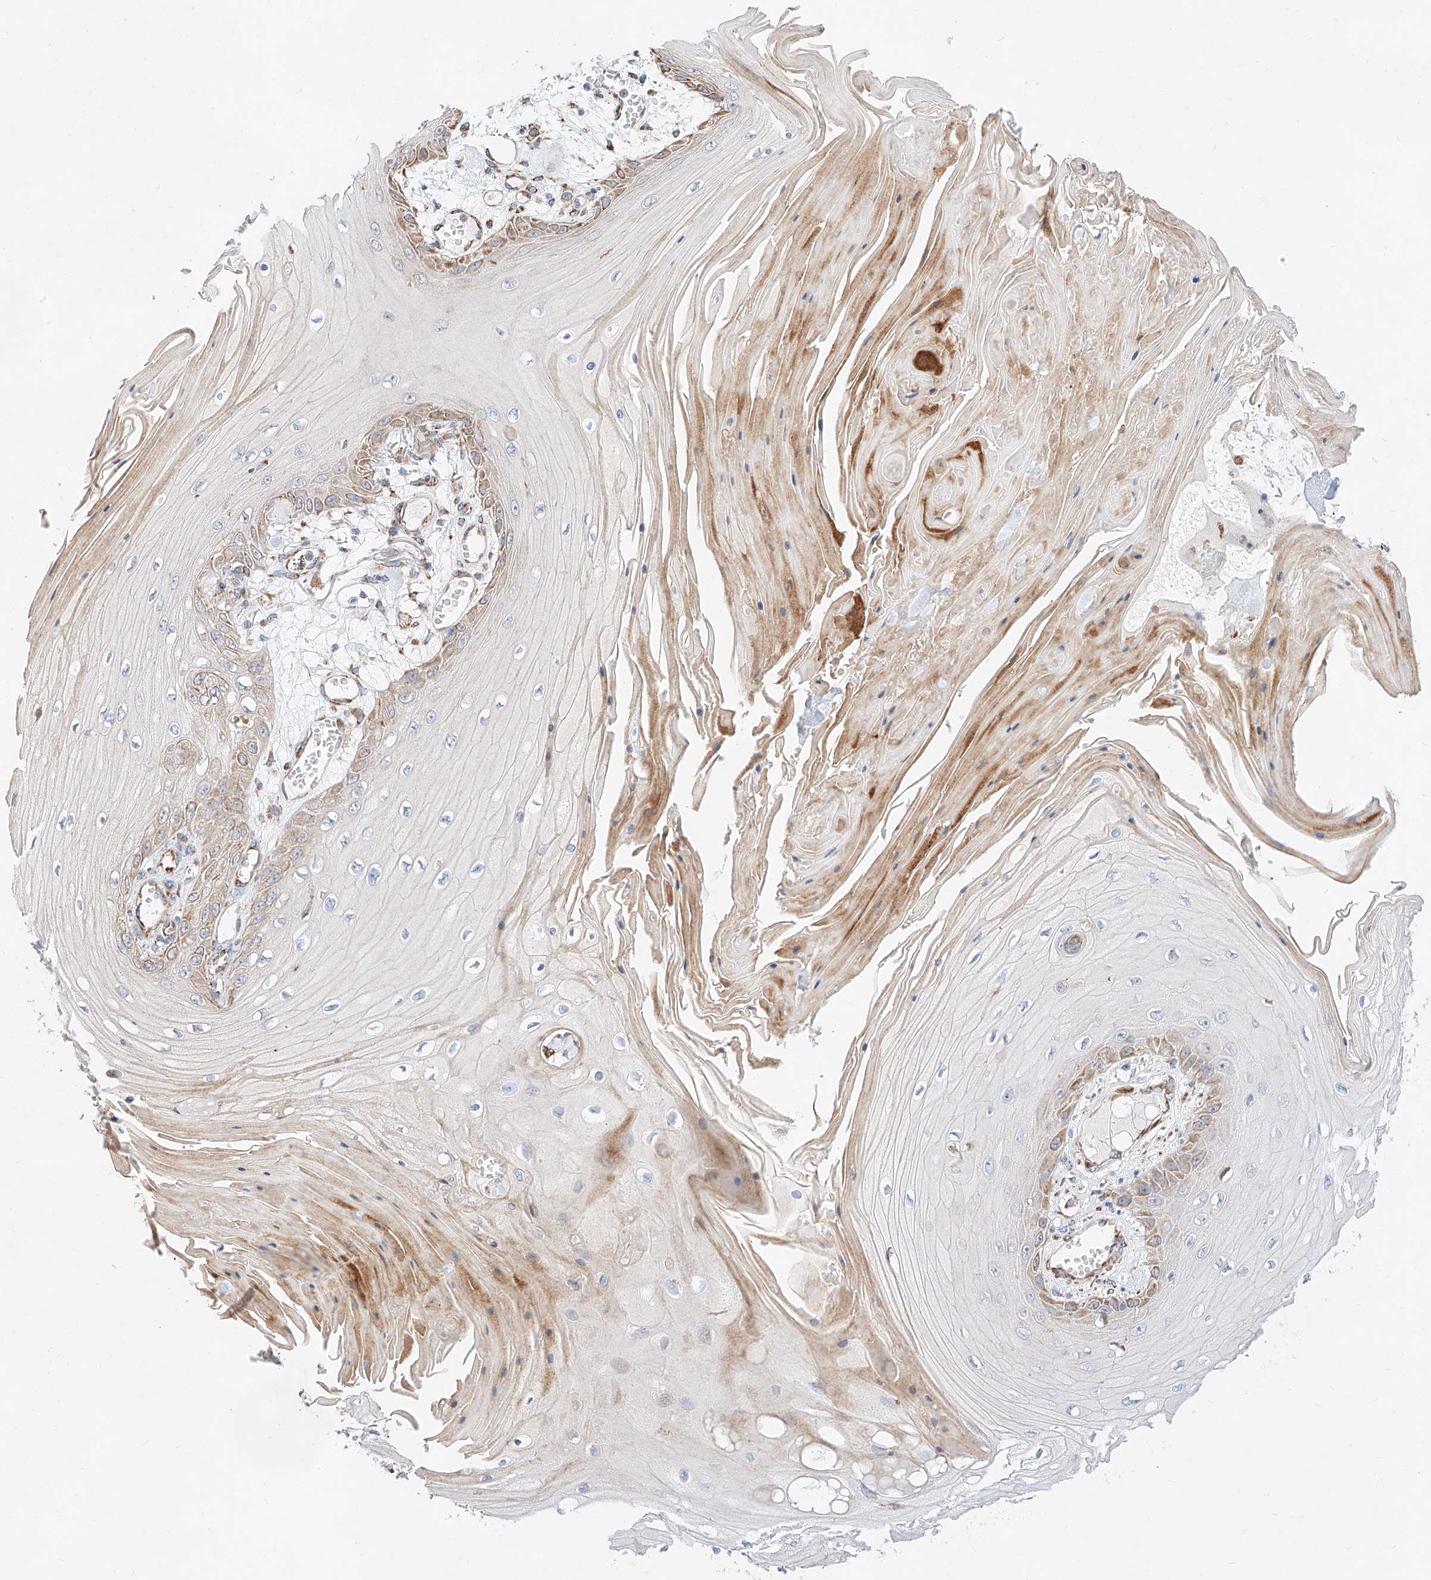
{"staining": {"intensity": "weak", "quantity": "<25%", "location": "cytoplasmic/membranous"}, "tissue": "skin cancer", "cell_type": "Tumor cells", "image_type": "cancer", "snomed": [{"axis": "morphology", "description": "Squamous cell carcinoma, NOS"}, {"axis": "topography", "description": "Skin"}], "caption": "There is no significant expression in tumor cells of skin squamous cell carcinoma.", "gene": "ATP9B", "patient": {"sex": "male", "age": 74}}